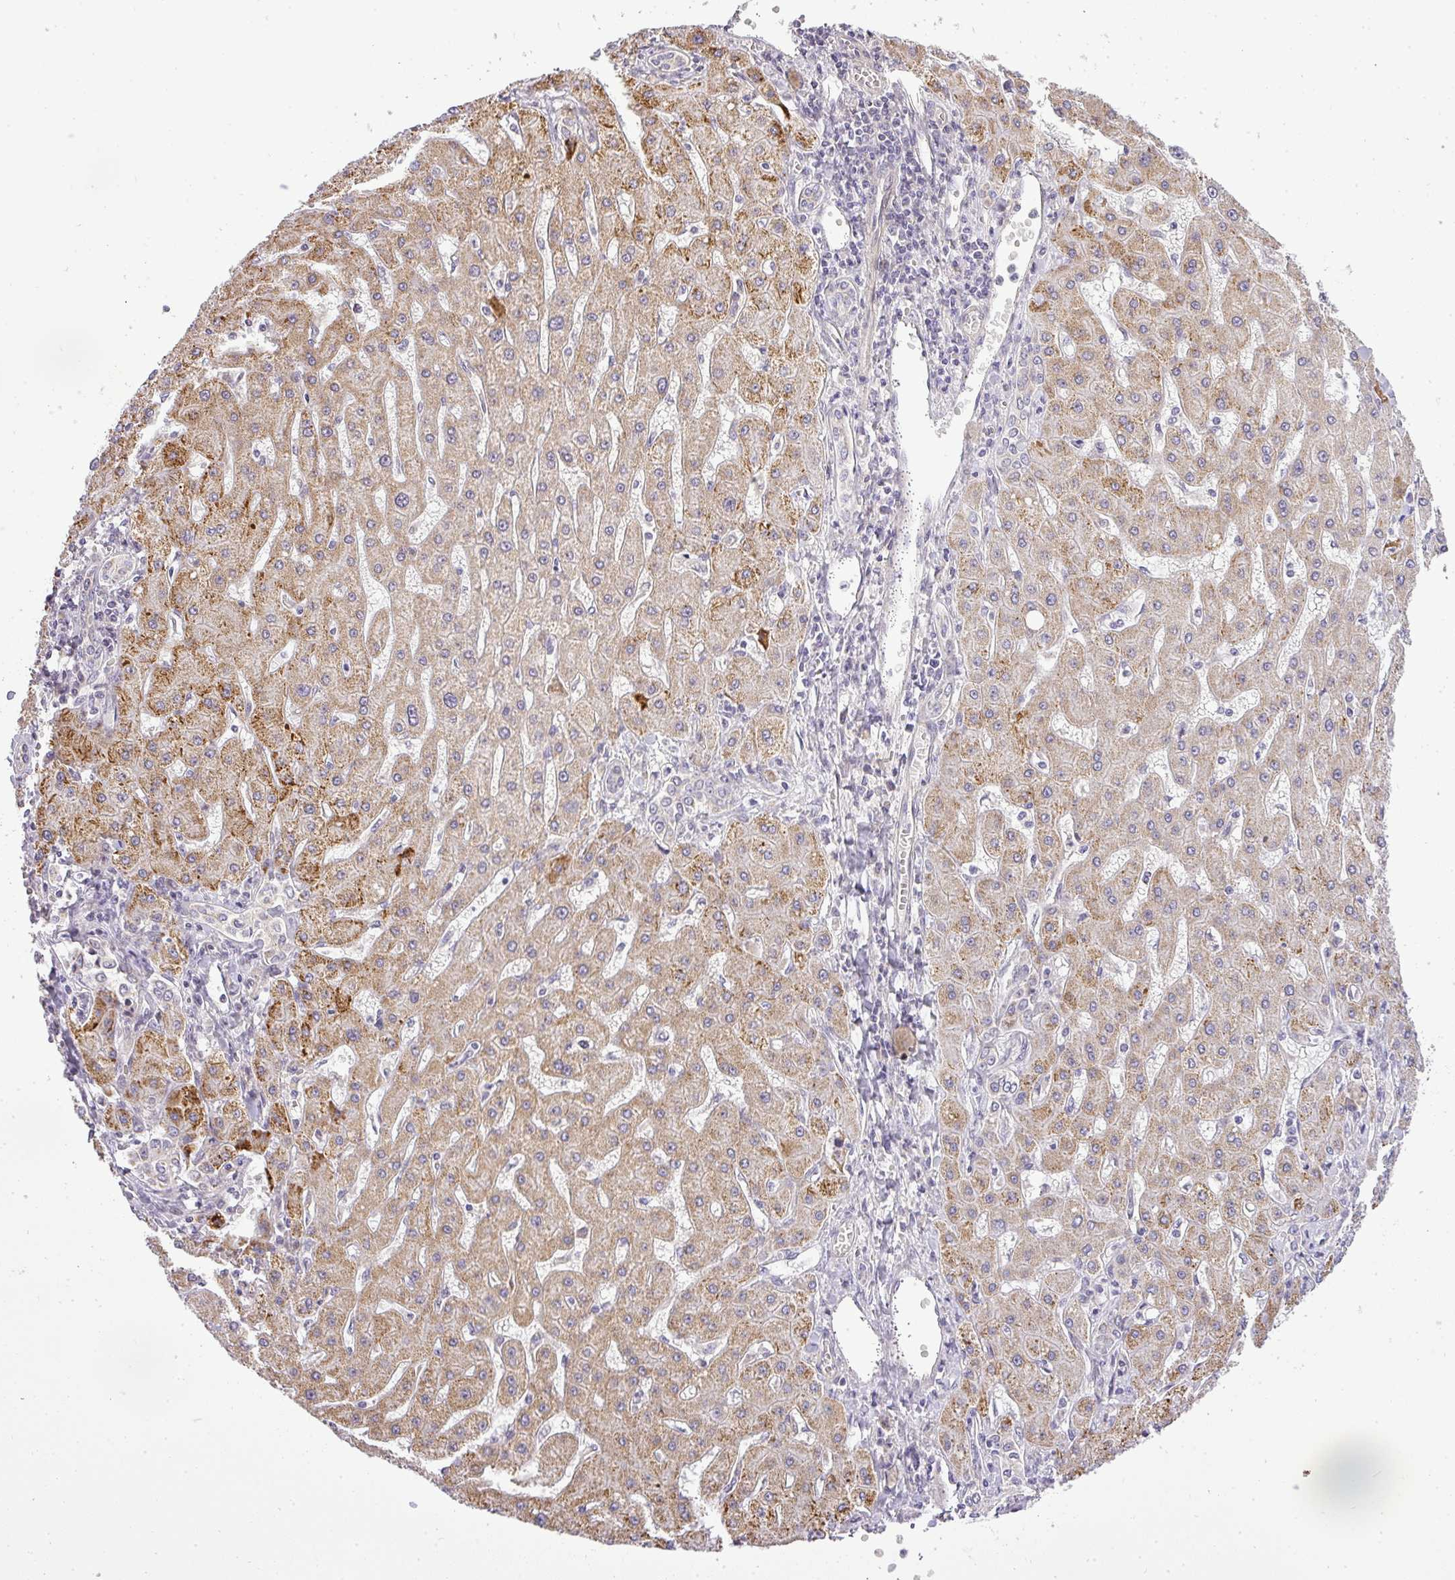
{"staining": {"intensity": "moderate", "quantity": "25%-75%", "location": "cytoplasmic/membranous"}, "tissue": "liver cancer", "cell_type": "Tumor cells", "image_type": "cancer", "snomed": [{"axis": "morphology", "description": "Carcinoma, Hepatocellular, NOS"}, {"axis": "topography", "description": "Liver"}], "caption": "Immunohistochemical staining of human liver cancer reveals medium levels of moderate cytoplasmic/membranous protein positivity in approximately 25%-75% of tumor cells.", "gene": "ZDHHC1", "patient": {"sex": "male", "age": 72}}